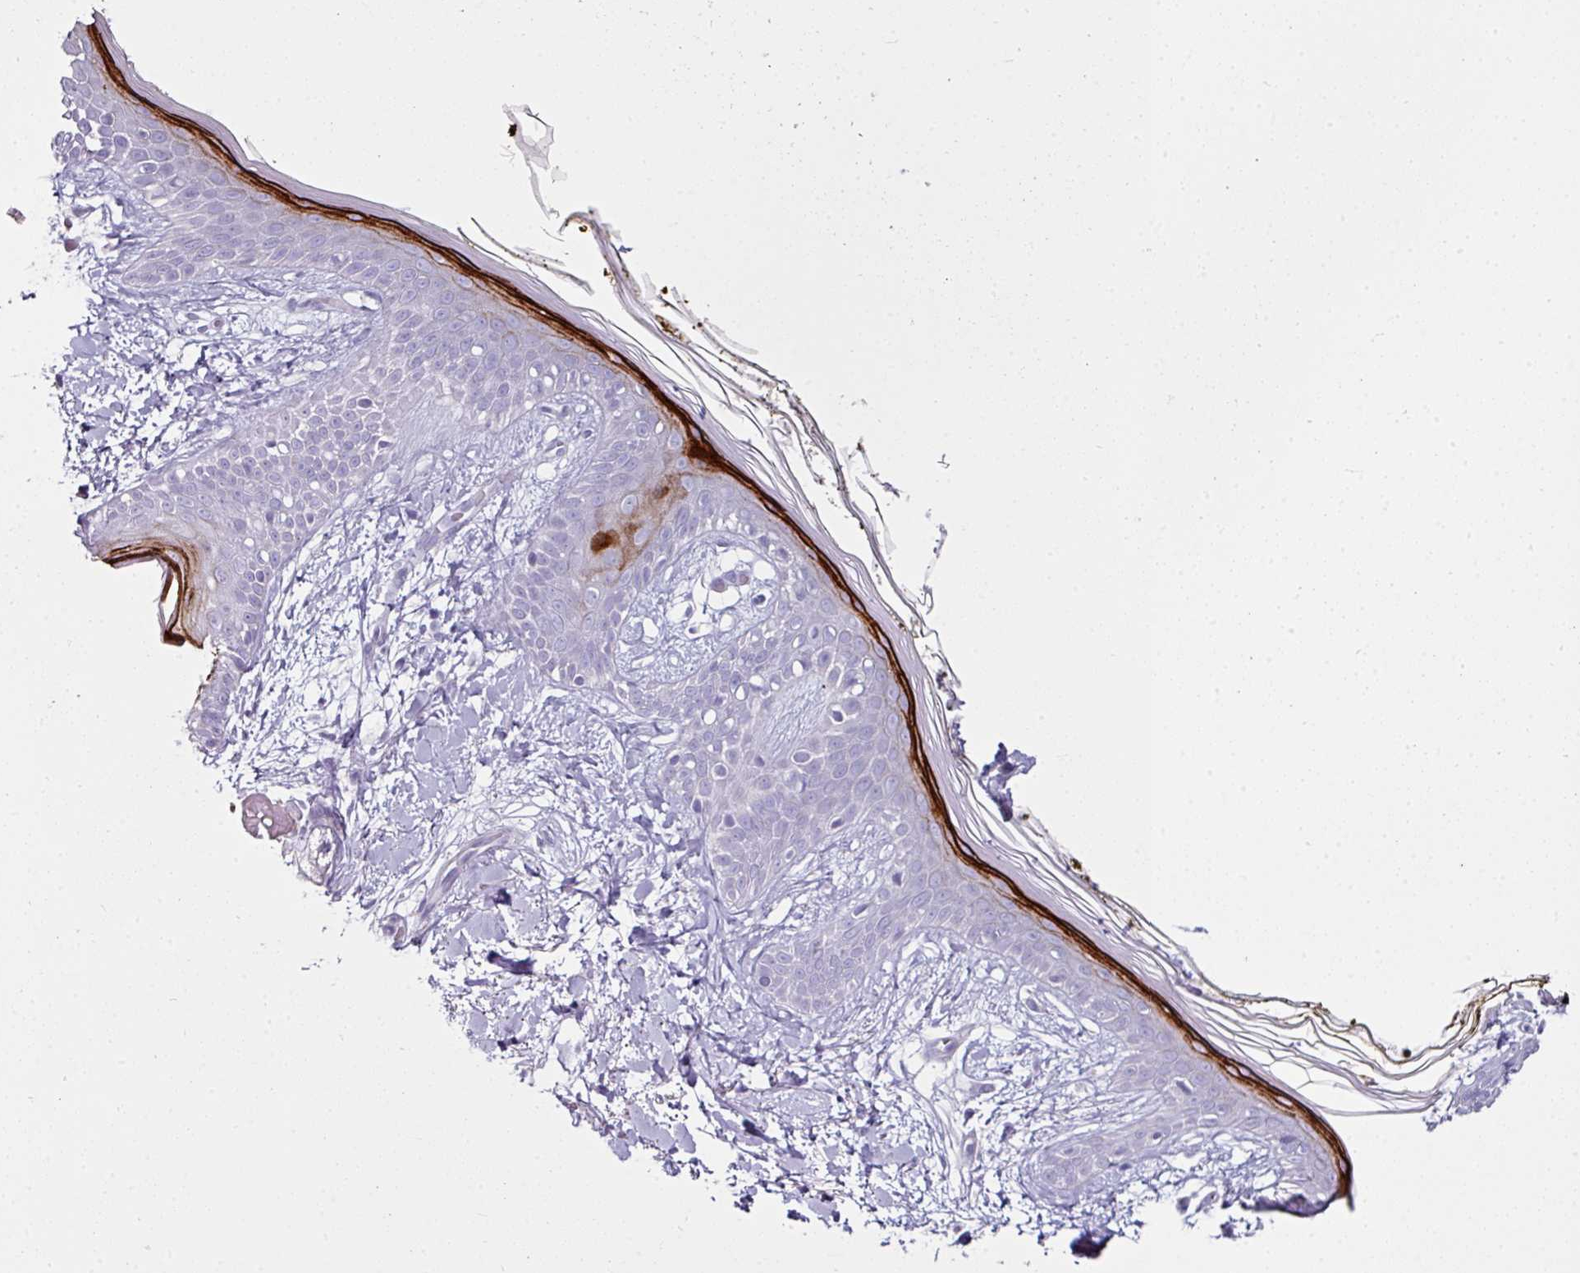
{"staining": {"intensity": "negative", "quantity": "none", "location": "none"}, "tissue": "skin", "cell_type": "Fibroblasts", "image_type": "normal", "snomed": [{"axis": "morphology", "description": "Normal tissue, NOS"}, {"axis": "topography", "description": "Skin"}], "caption": "The histopathology image demonstrates no significant staining in fibroblasts of skin. (DAB IHC with hematoxylin counter stain).", "gene": "GLP2R", "patient": {"sex": "female", "age": 34}}